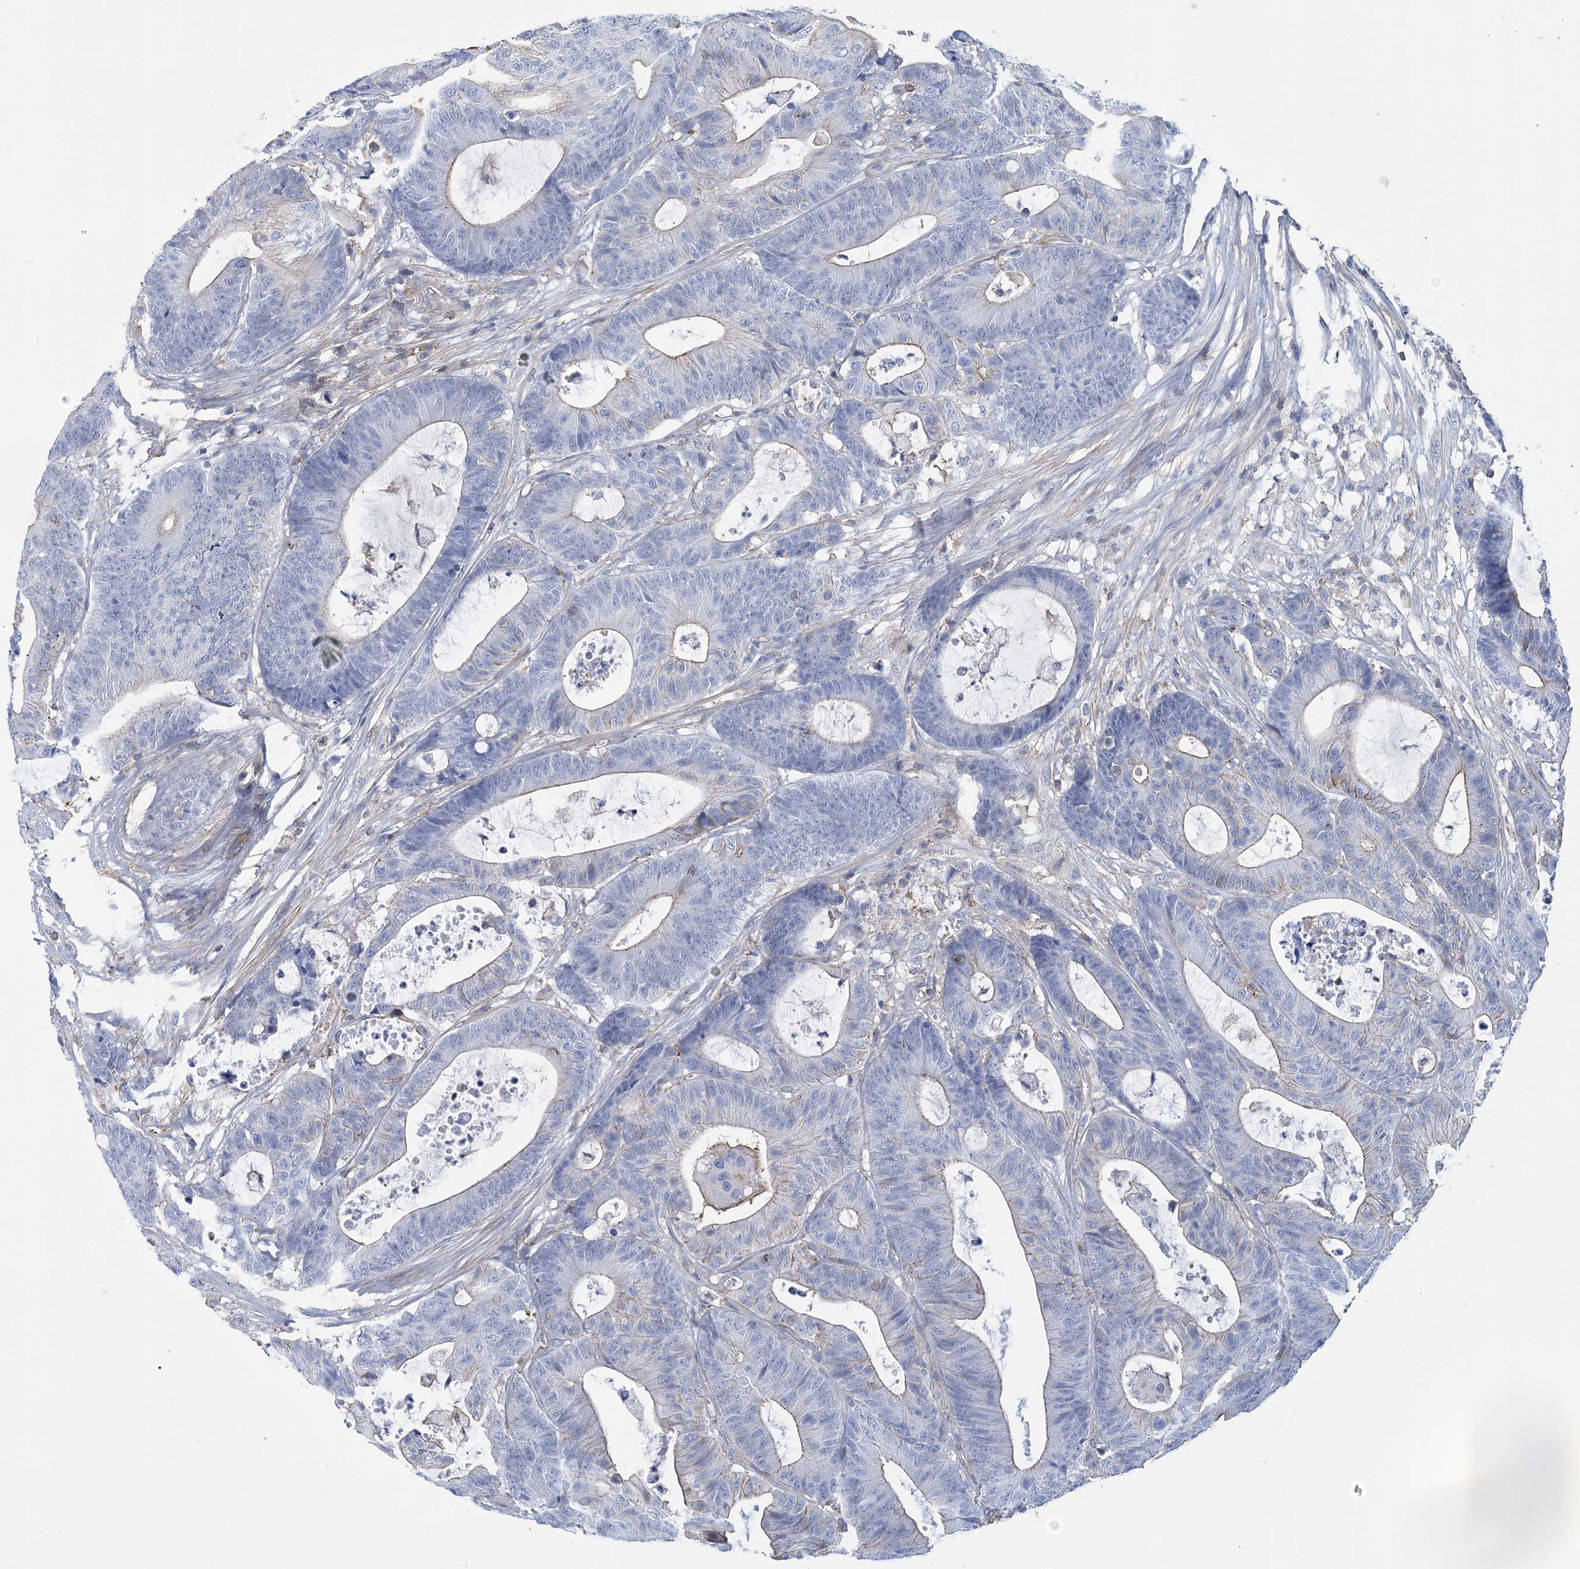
{"staining": {"intensity": "moderate", "quantity": "25%-75%", "location": "cytoplasmic/membranous"}, "tissue": "colorectal cancer", "cell_type": "Tumor cells", "image_type": "cancer", "snomed": [{"axis": "morphology", "description": "Adenocarcinoma, NOS"}, {"axis": "topography", "description": "Colon"}], "caption": "Brown immunohistochemical staining in adenocarcinoma (colorectal) displays moderate cytoplasmic/membranous expression in about 25%-75% of tumor cells.", "gene": "C11orf21", "patient": {"sex": "female", "age": 84}}